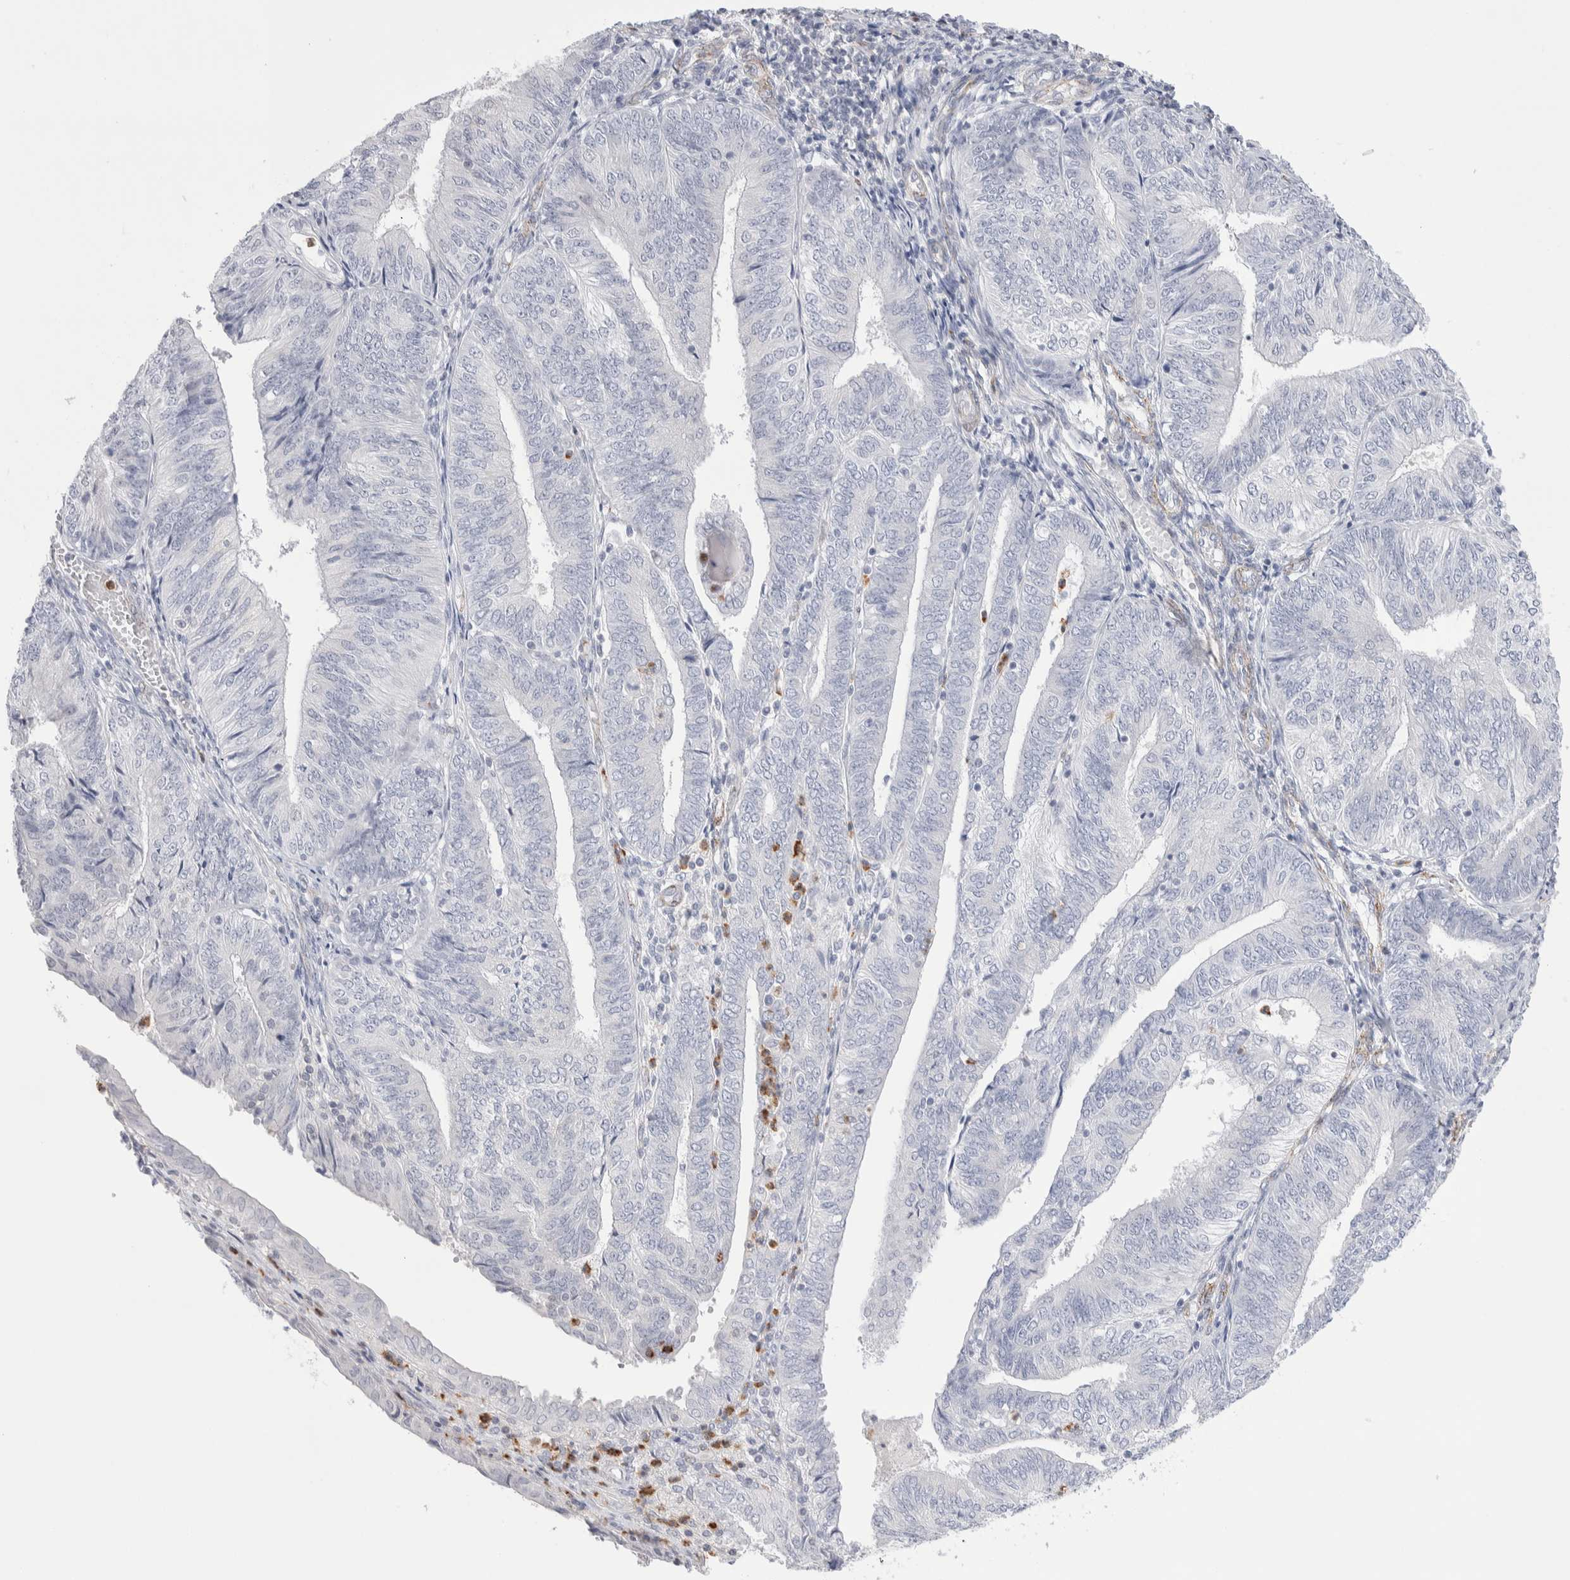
{"staining": {"intensity": "negative", "quantity": "none", "location": "none"}, "tissue": "endometrial cancer", "cell_type": "Tumor cells", "image_type": "cancer", "snomed": [{"axis": "morphology", "description": "Adenocarcinoma, NOS"}, {"axis": "topography", "description": "Endometrium"}], "caption": "Immunohistochemistry of adenocarcinoma (endometrial) exhibits no positivity in tumor cells.", "gene": "SEPTIN4", "patient": {"sex": "female", "age": 58}}